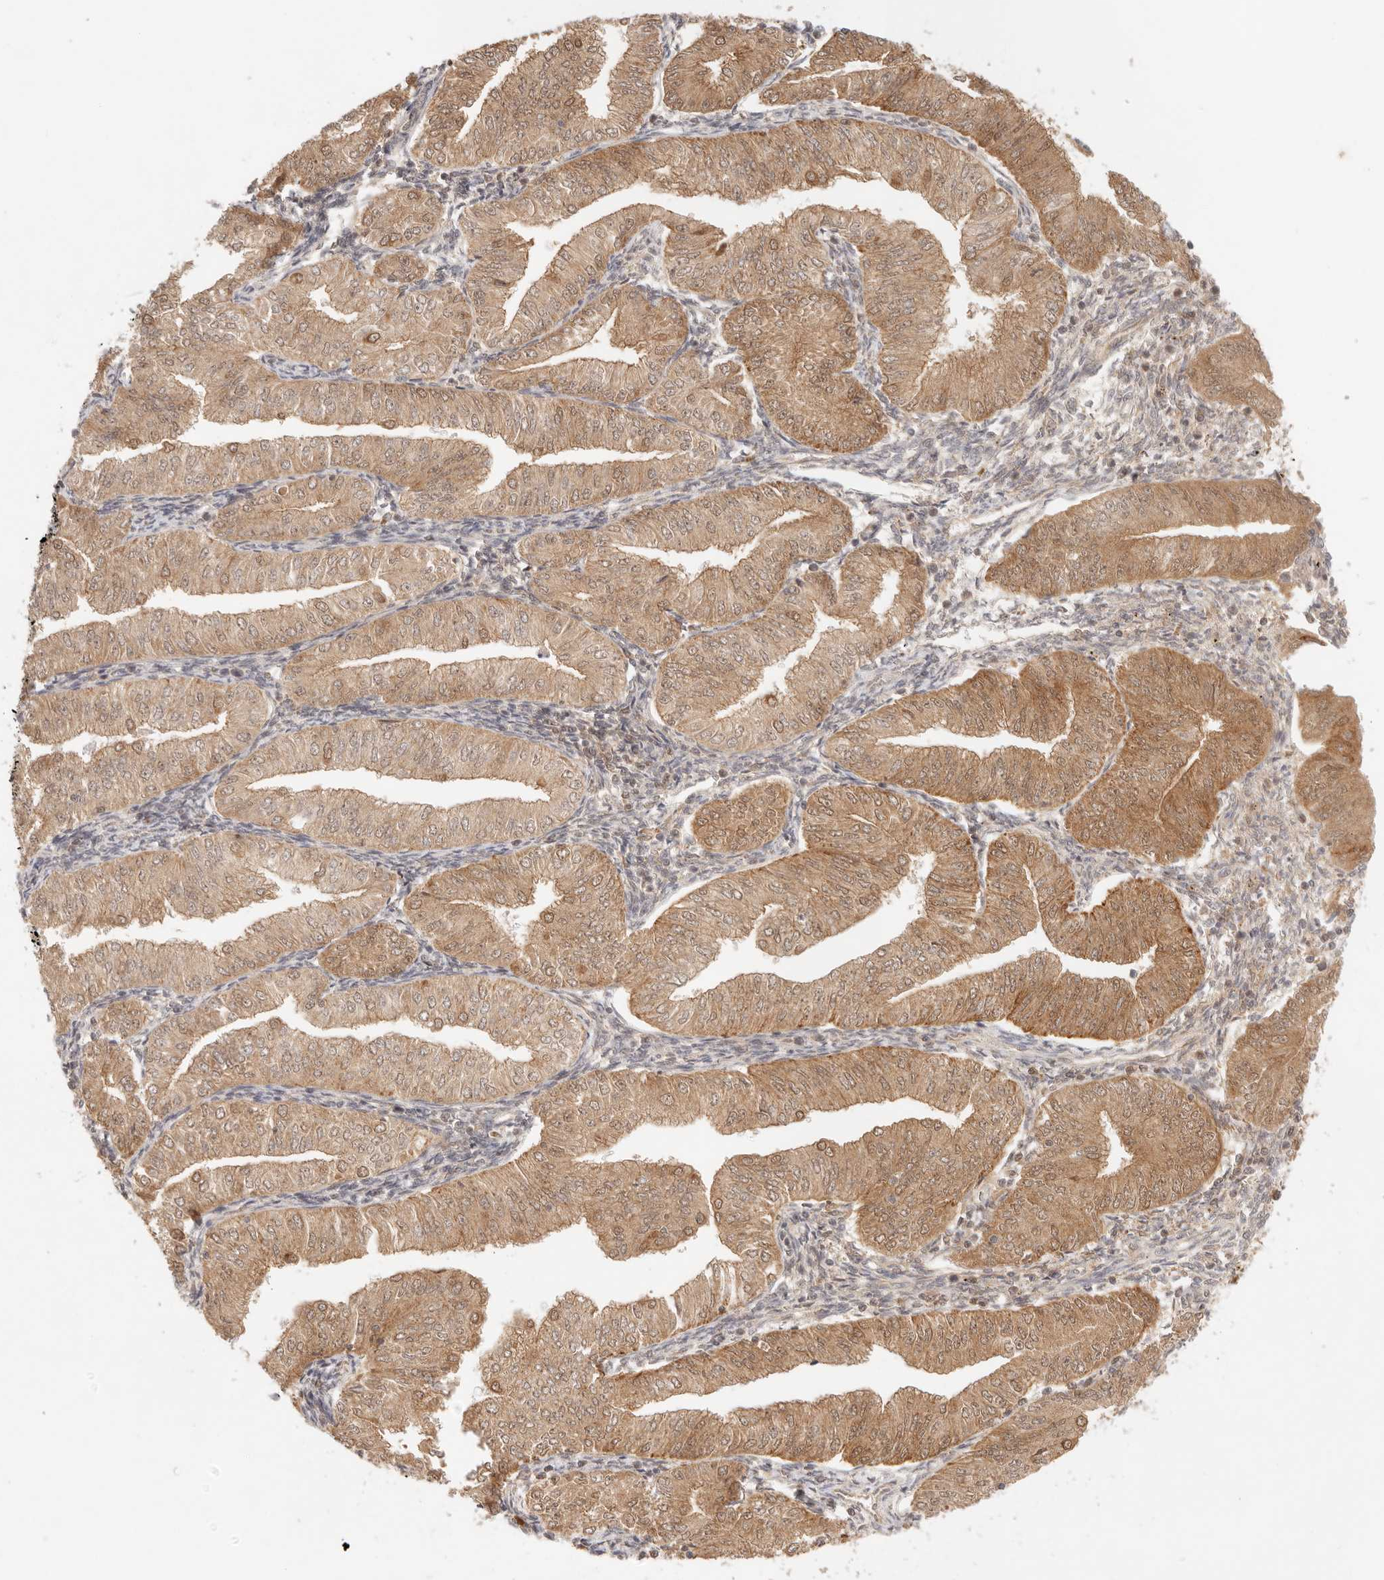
{"staining": {"intensity": "moderate", "quantity": ">75%", "location": "cytoplasmic/membranous"}, "tissue": "endometrial cancer", "cell_type": "Tumor cells", "image_type": "cancer", "snomed": [{"axis": "morphology", "description": "Normal tissue, NOS"}, {"axis": "morphology", "description": "Adenocarcinoma, NOS"}, {"axis": "topography", "description": "Endometrium"}], "caption": "Immunohistochemical staining of human endometrial cancer displays moderate cytoplasmic/membranous protein expression in approximately >75% of tumor cells. (DAB (3,3'-diaminobenzidine) IHC with brightfield microscopy, high magnification).", "gene": "COA6", "patient": {"sex": "female", "age": 53}}